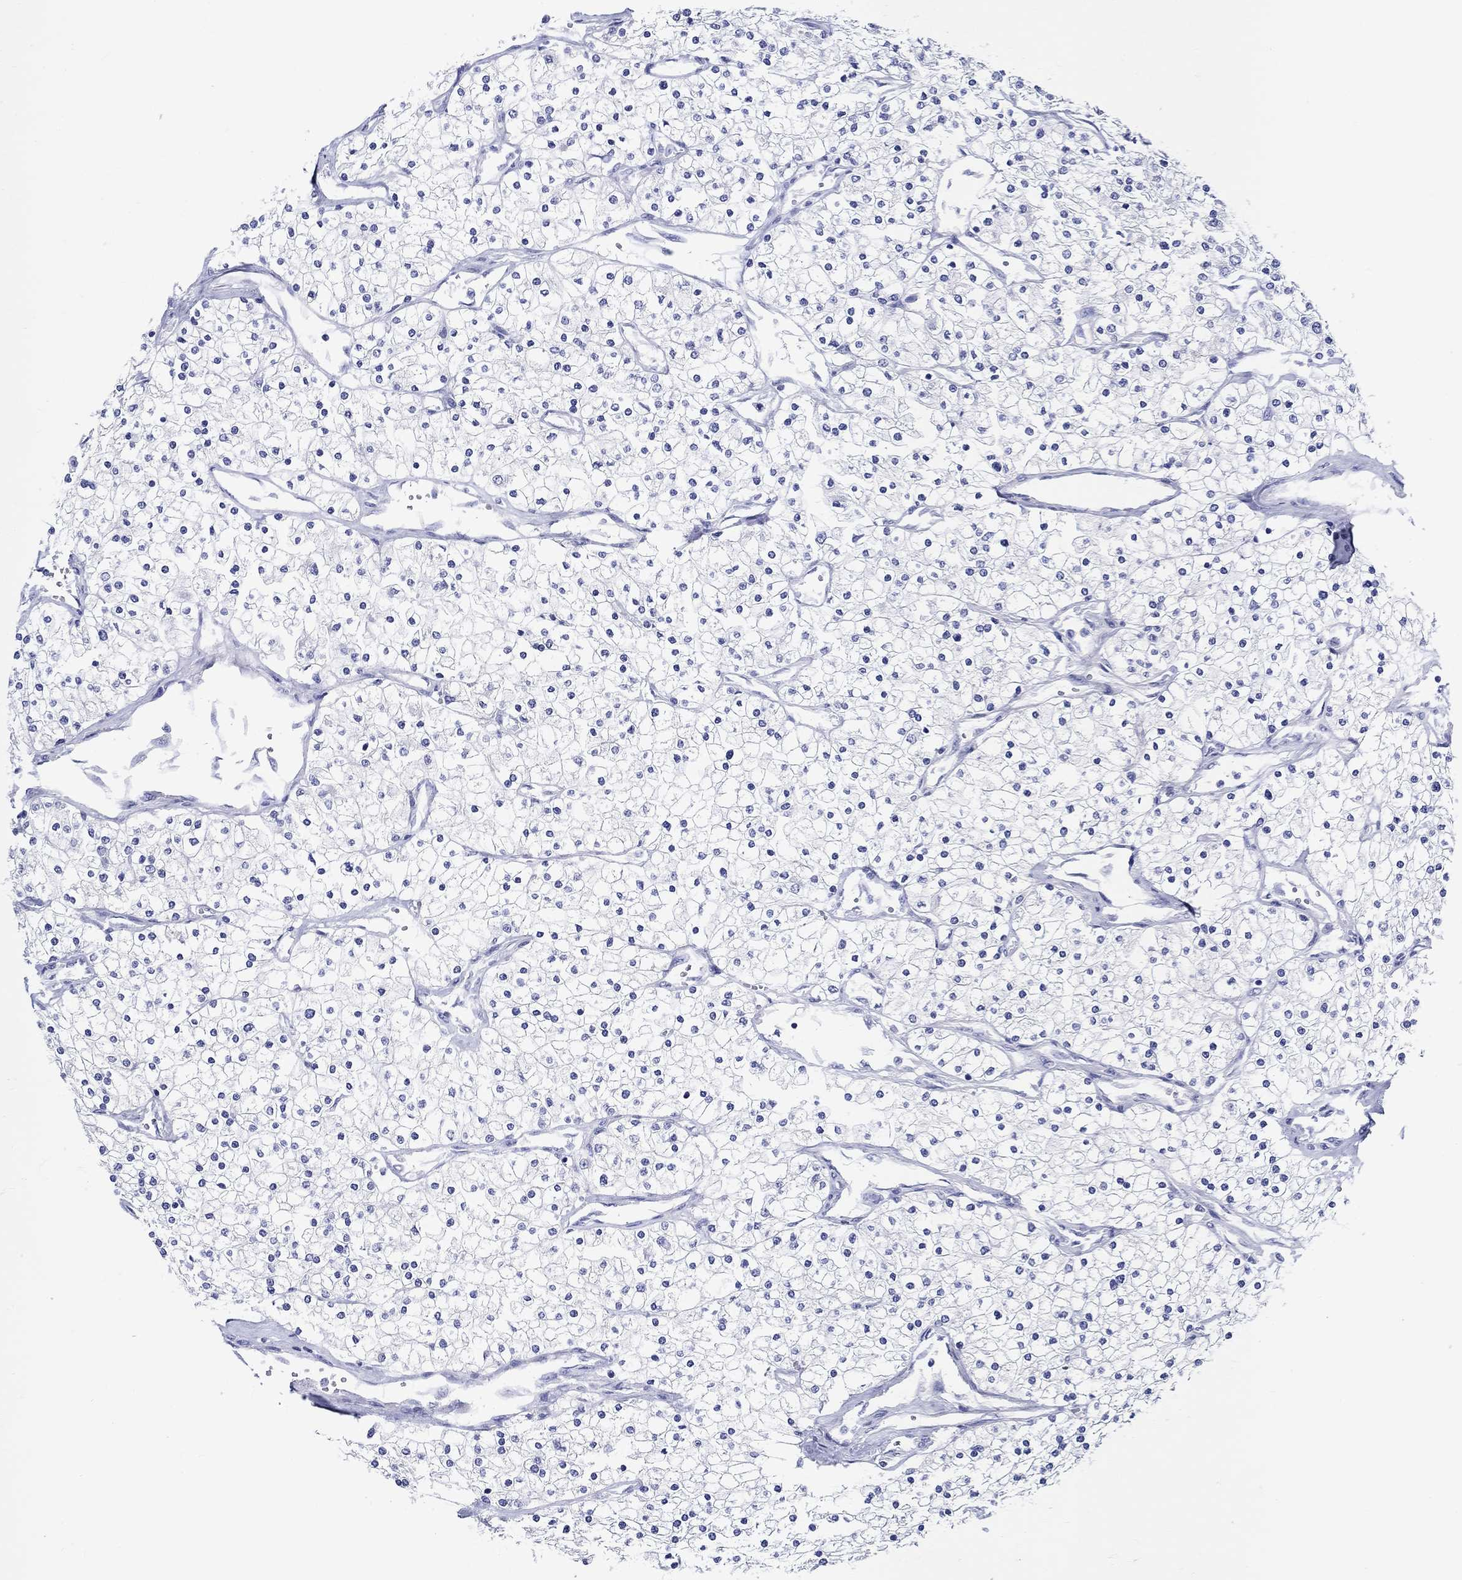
{"staining": {"intensity": "negative", "quantity": "none", "location": "none"}, "tissue": "renal cancer", "cell_type": "Tumor cells", "image_type": "cancer", "snomed": [{"axis": "morphology", "description": "Adenocarcinoma, NOS"}, {"axis": "topography", "description": "Kidney"}], "caption": "An immunohistochemistry (IHC) photomicrograph of adenocarcinoma (renal) is shown. There is no staining in tumor cells of adenocarcinoma (renal). (DAB (3,3'-diaminobenzidine) immunohistochemistry, high magnification).", "gene": "CRYGS", "patient": {"sex": "male", "age": 80}}